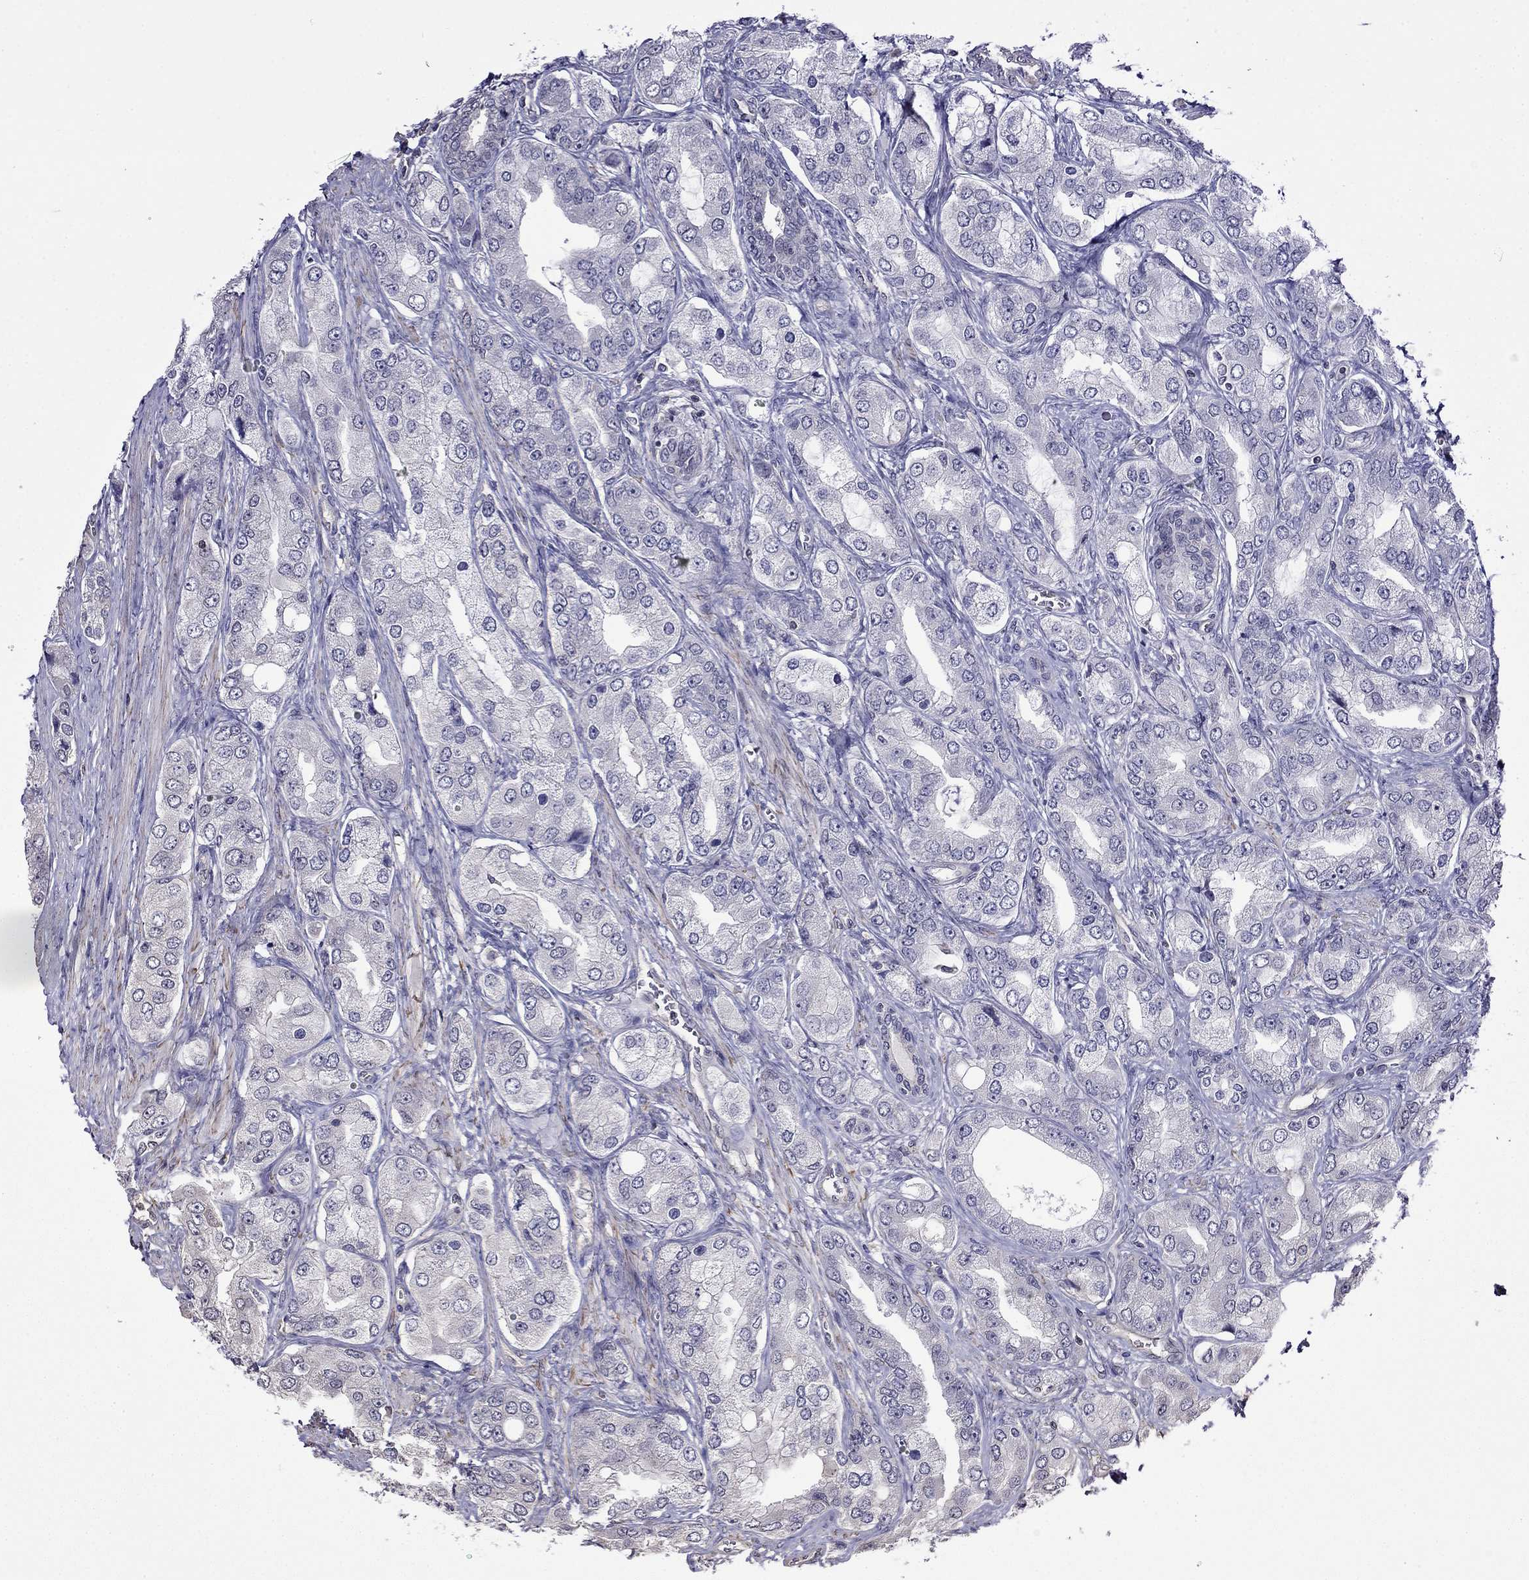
{"staining": {"intensity": "negative", "quantity": "none", "location": "none"}, "tissue": "prostate cancer", "cell_type": "Tumor cells", "image_type": "cancer", "snomed": [{"axis": "morphology", "description": "Adenocarcinoma, Low grade"}, {"axis": "topography", "description": "Prostate"}], "caption": "Tumor cells are negative for brown protein staining in adenocarcinoma (low-grade) (prostate). The staining is performed using DAB brown chromogen with nuclei counter-stained in using hematoxylin.", "gene": "GUCA1B", "patient": {"sex": "male", "age": 69}}